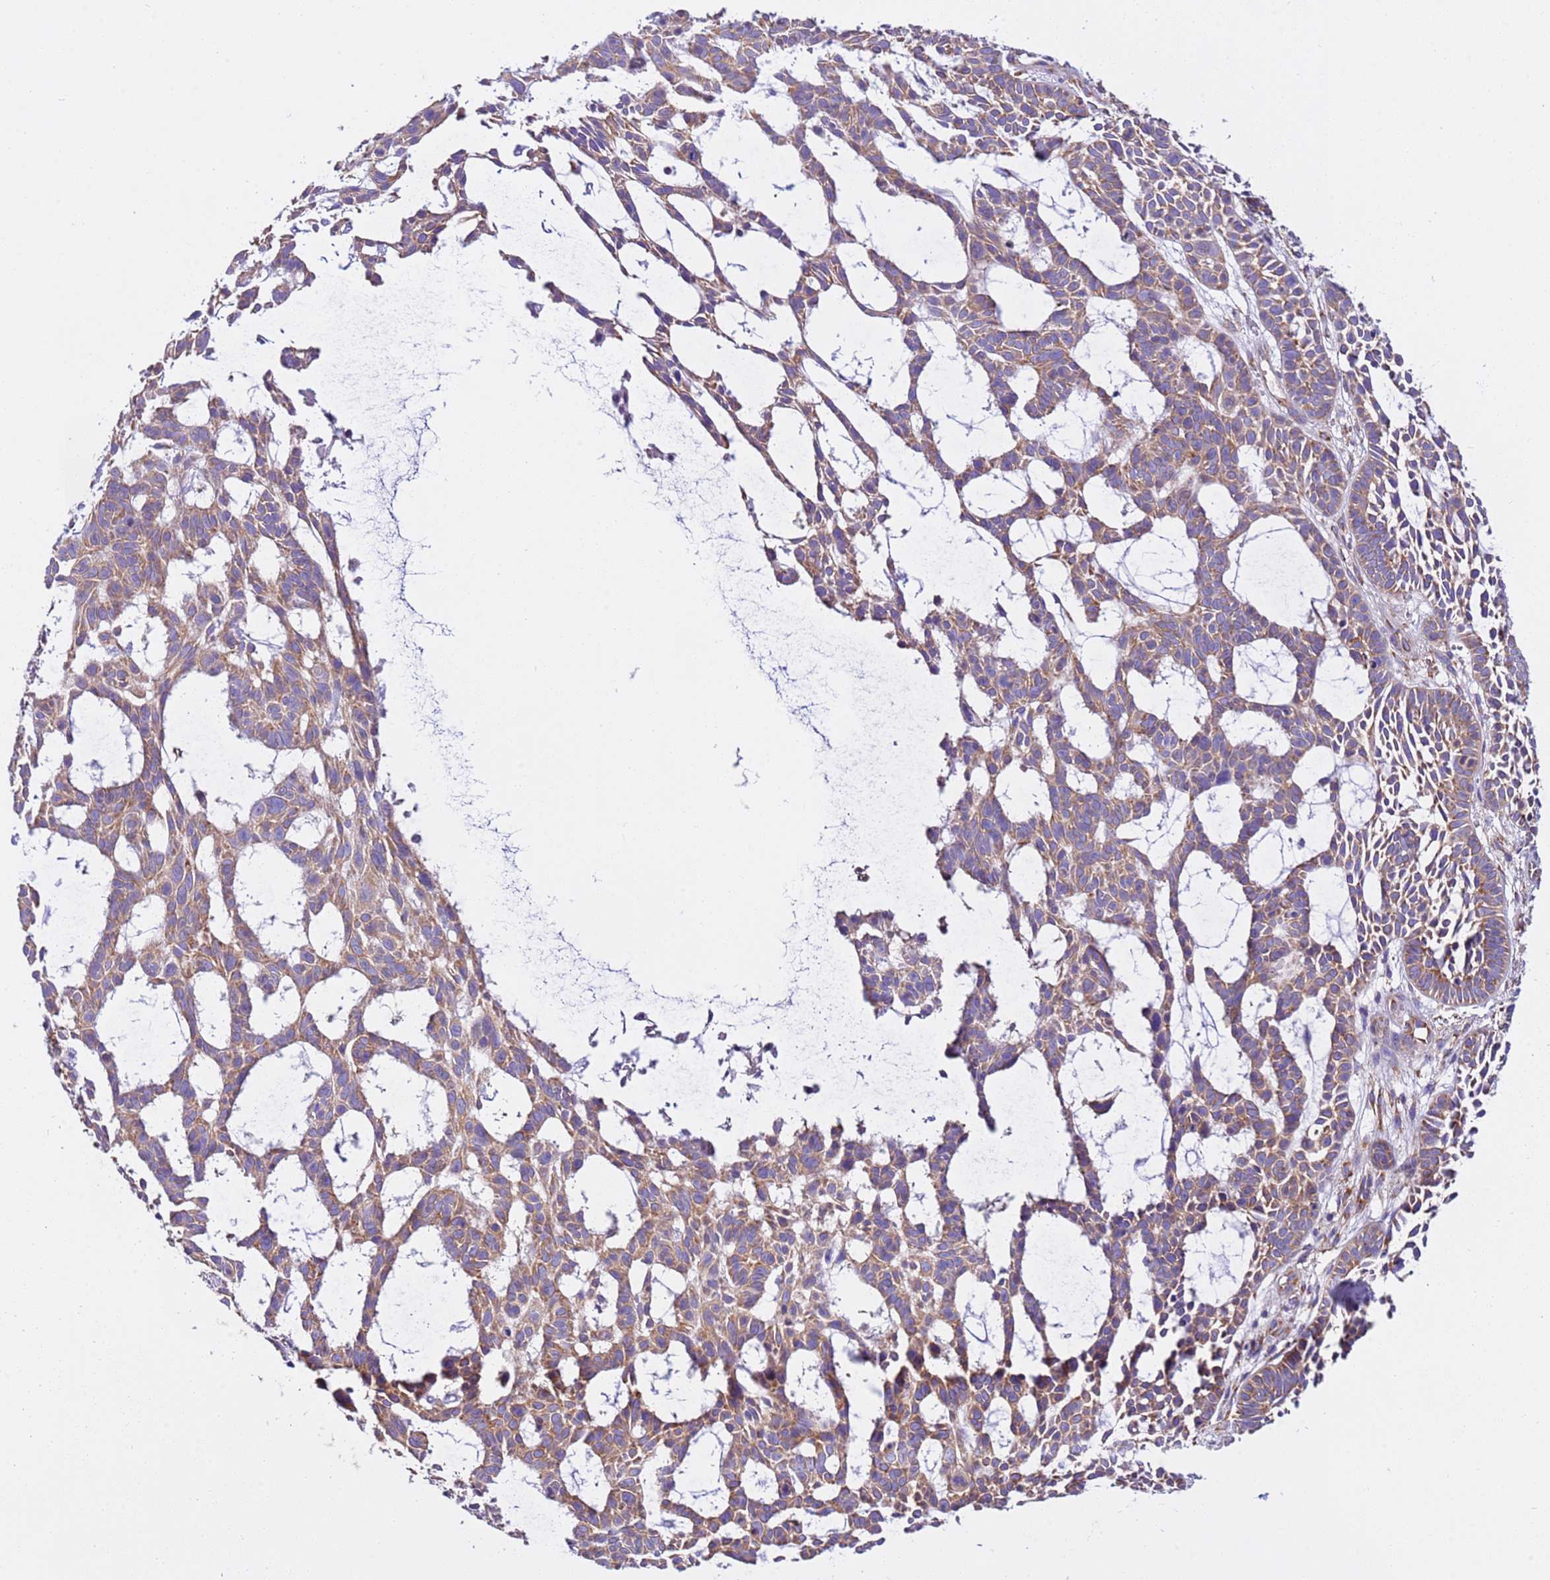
{"staining": {"intensity": "weak", "quantity": ">75%", "location": "cytoplasmic/membranous"}, "tissue": "skin cancer", "cell_type": "Tumor cells", "image_type": "cancer", "snomed": [{"axis": "morphology", "description": "Basal cell carcinoma"}, {"axis": "topography", "description": "Skin"}], "caption": "Skin cancer (basal cell carcinoma) tissue shows weak cytoplasmic/membranous staining in approximately >75% of tumor cells", "gene": "VARS1", "patient": {"sex": "male", "age": 89}}